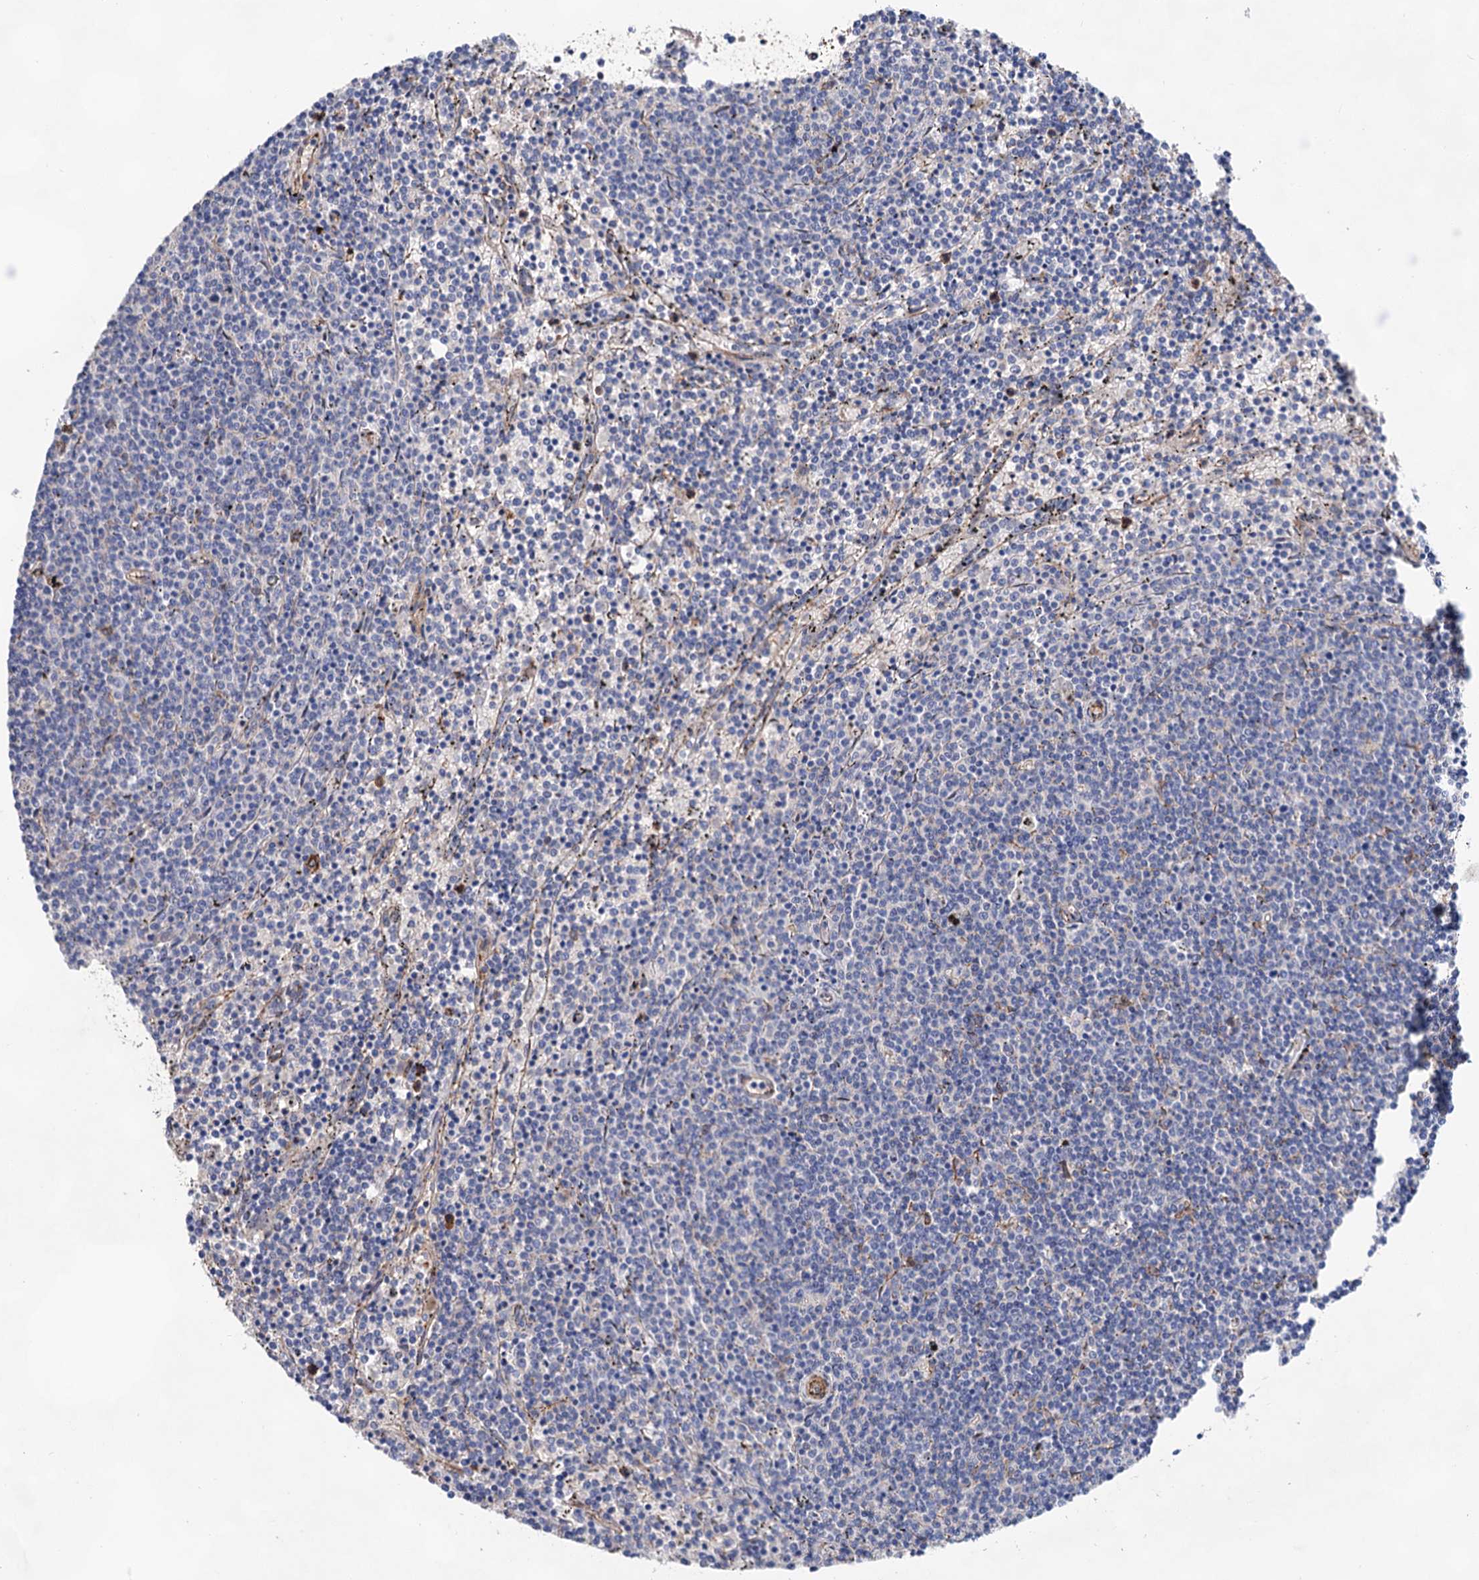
{"staining": {"intensity": "negative", "quantity": "none", "location": "none"}, "tissue": "lymphoma", "cell_type": "Tumor cells", "image_type": "cancer", "snomed": [{"axis": "morphology", "description": "Malignant lymphoma, non-Hodgkin's type, Low grade"}, {"axis": "topography", "description": "Spleen"}], "caption": "Immunohistochemistry image of human low-grade malignant lymphoma, non-Hodgkin's type stained for a protein (brown), which demonstrates no staining in tumor cells.", "gene": "TMTC3", "patient": {"sex": "female", "age": 50}}